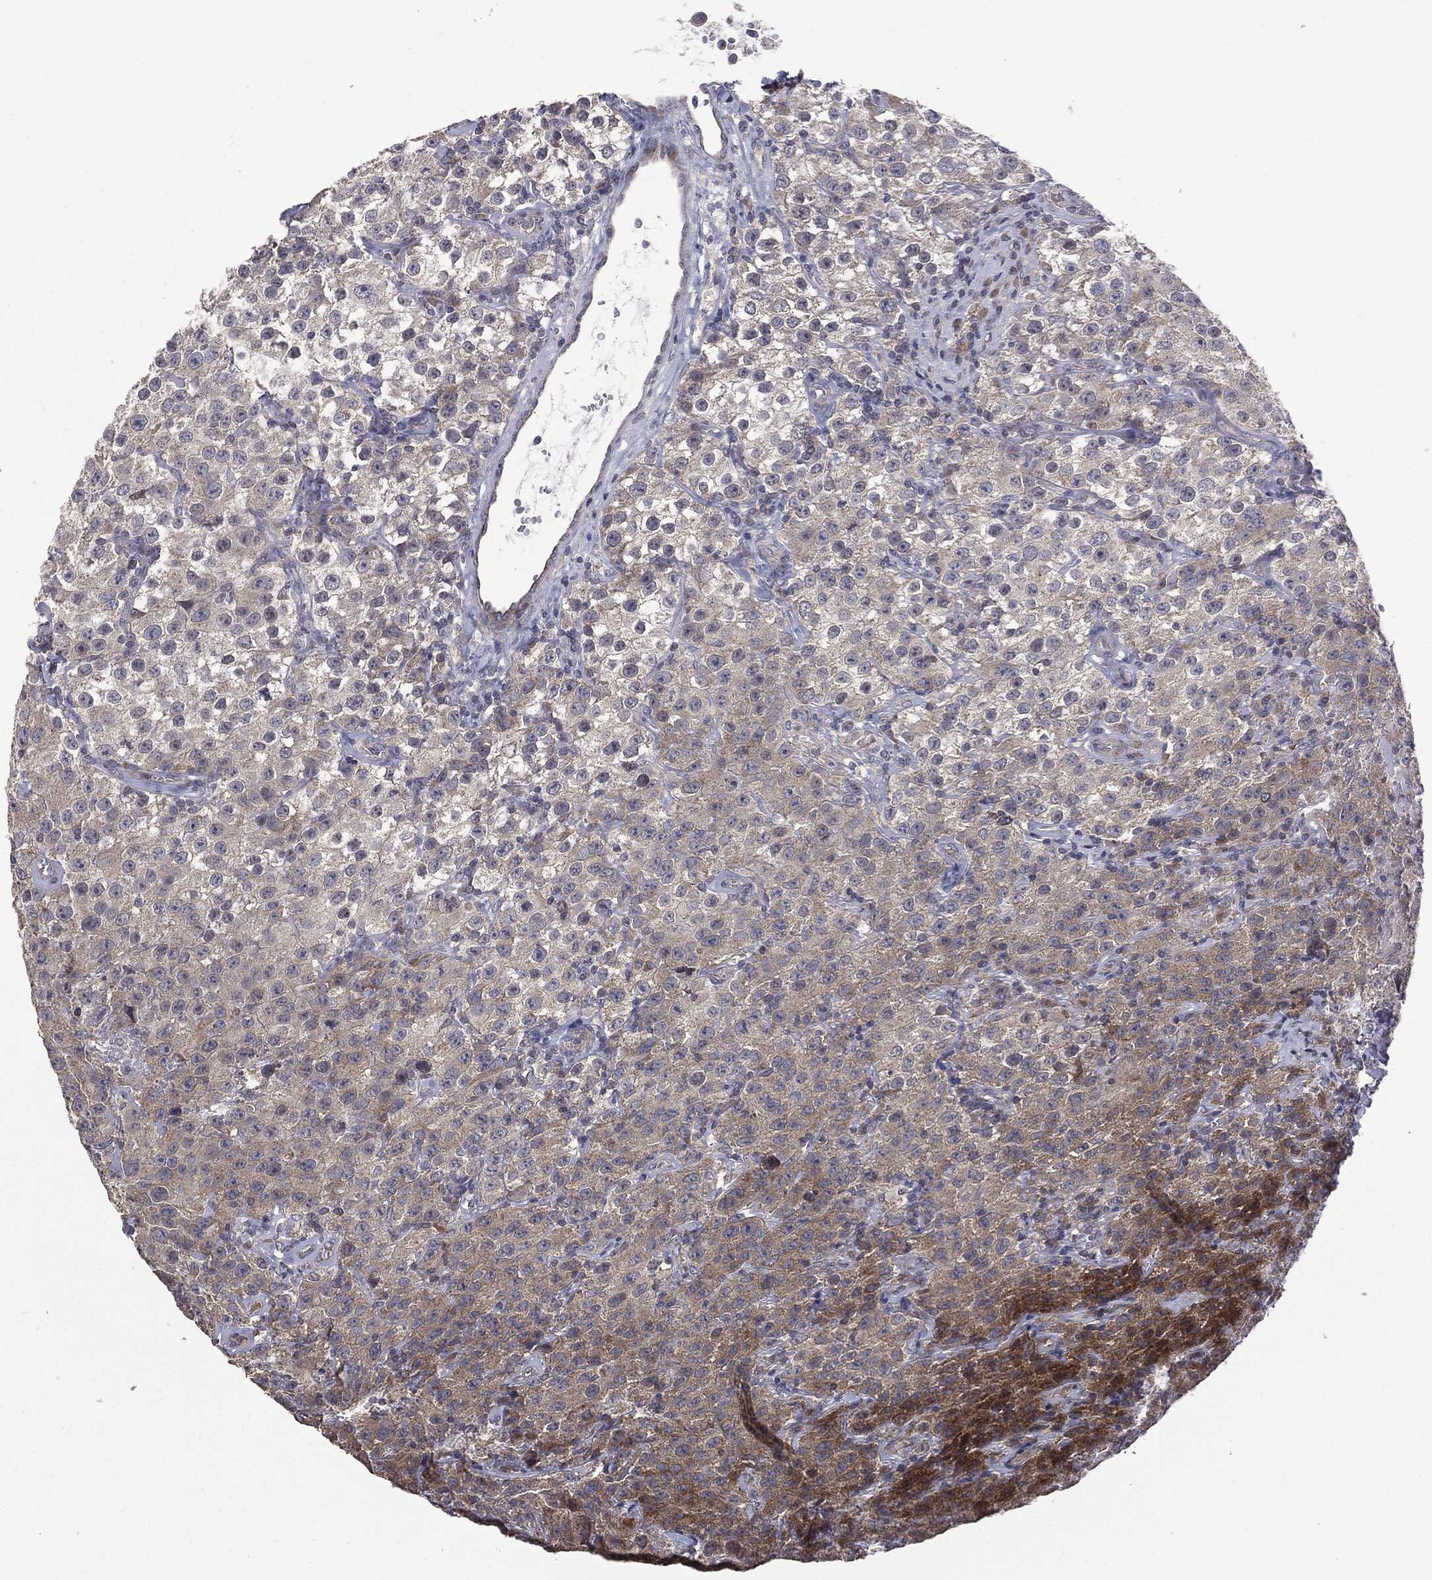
{"staining": {"intensity": "moderate", "quantity": "<25%", "location": "cytoplasmic/membranous"}, "tissue": "testis cancer", "cell_type": "Tumor cells", "image_type": "cancer", "snomed": [{"axis": "morphology", "description": "Seminoma, NOS"}, {"axis": "topography", "description": "Testis"}], "caption": "A photomicrograph showing moderate cytoplasmic/membranous expression in about <25% of tumor cells in testis cancer, as visualized by brown immunohistochemical staining.", "gene": "MTOR", "patient": {"sex": "male", "age": 52}}